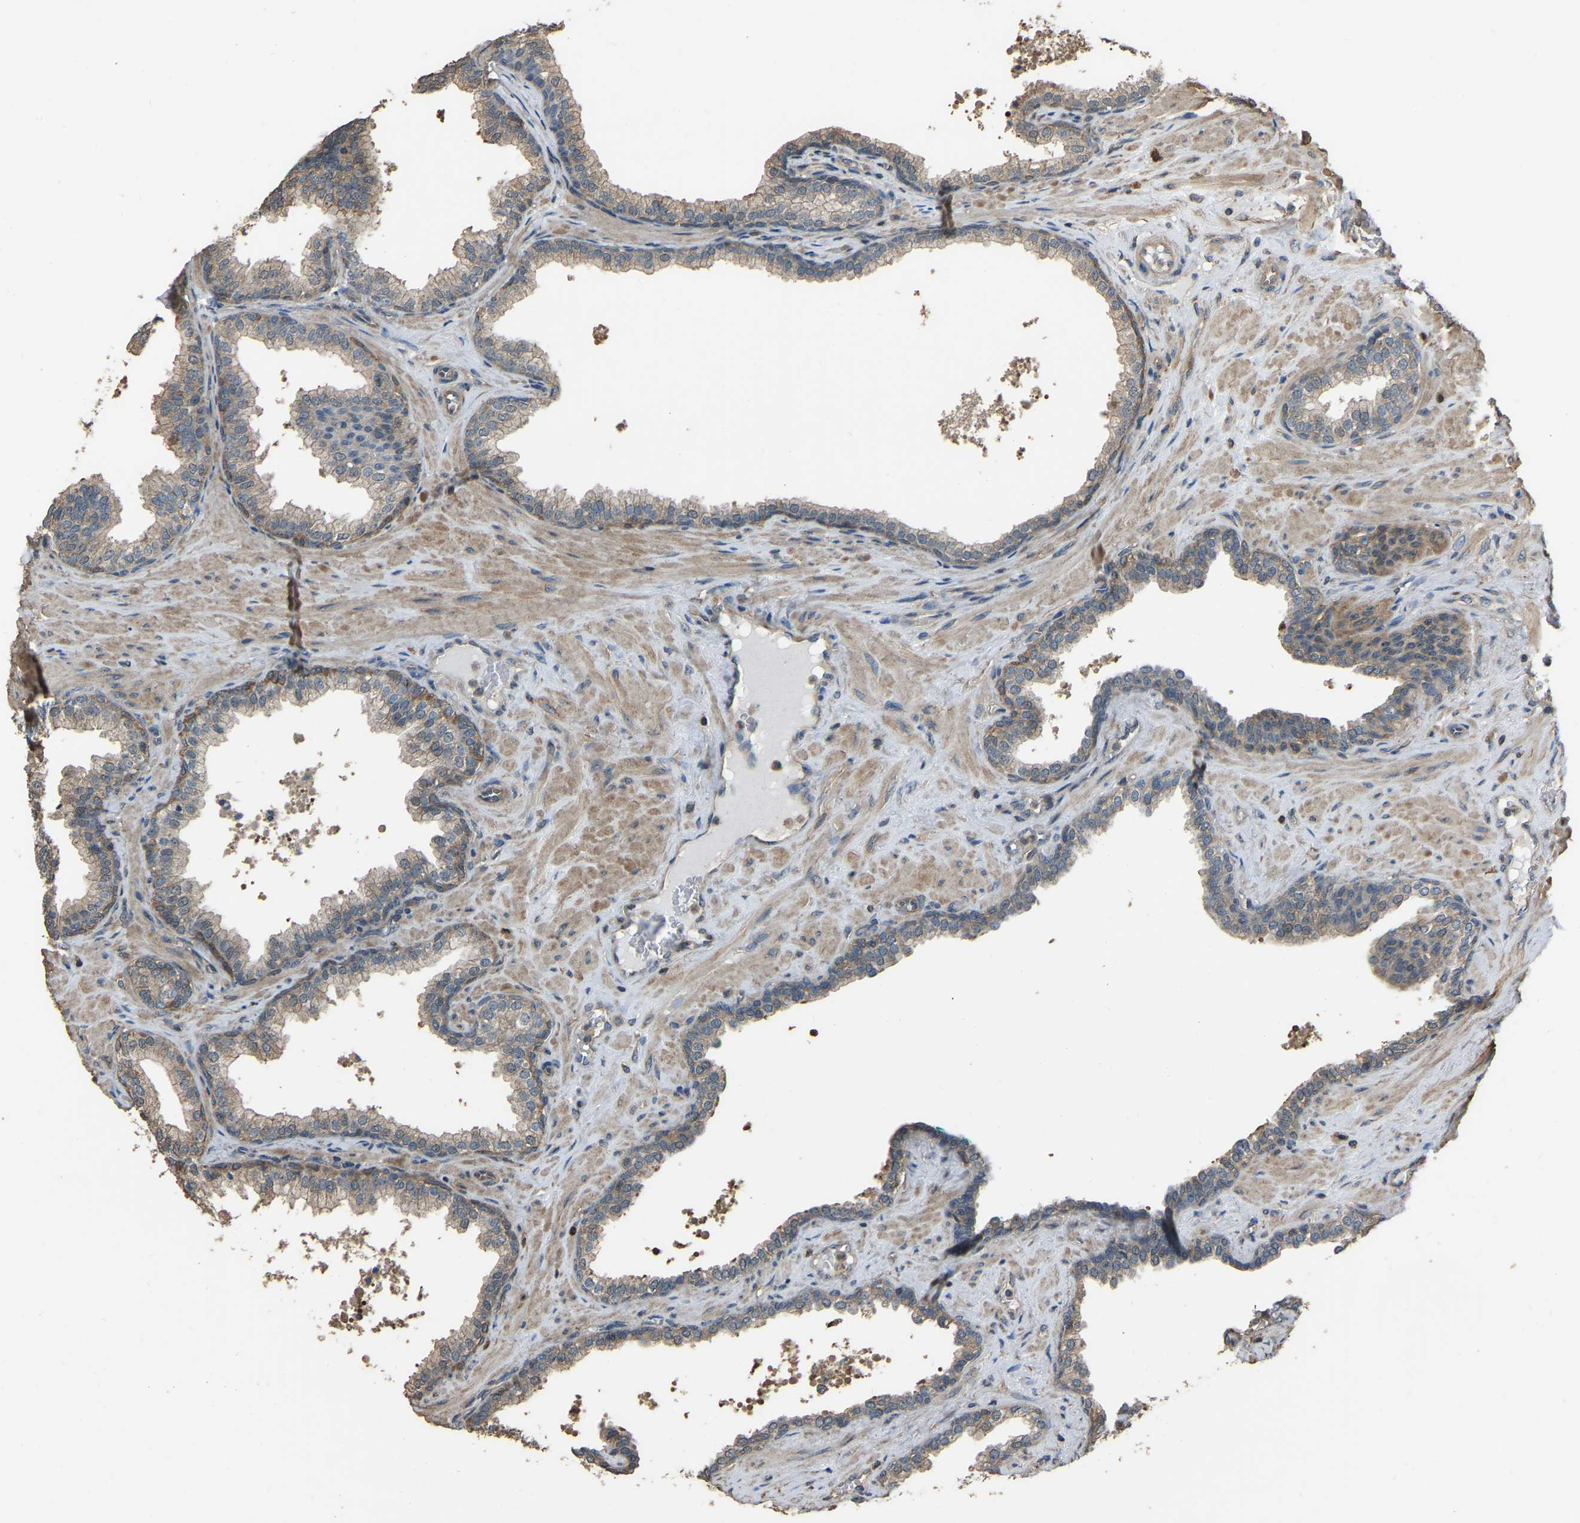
{"staining": {"intensity": "weak", "quantity": "<25%", "location": "cytoplasmic/membranous"}, "tissue": "prostate cancer", "cell_type": "Tumor cells", "image_type": "cancer", "snomed": [{"axis": "morphology", "description": "Adenocarcinoma, High grade"}, {"axis": "topography", "description": "Prostate"}], "caption": "This is an immunohistochemistry micrograph of human high-grade adenocarcinoma (prostate). There is no staining in tumor cells.", "gene": "SLC4A2", "patient": {"sex": "male", "age": 52}}